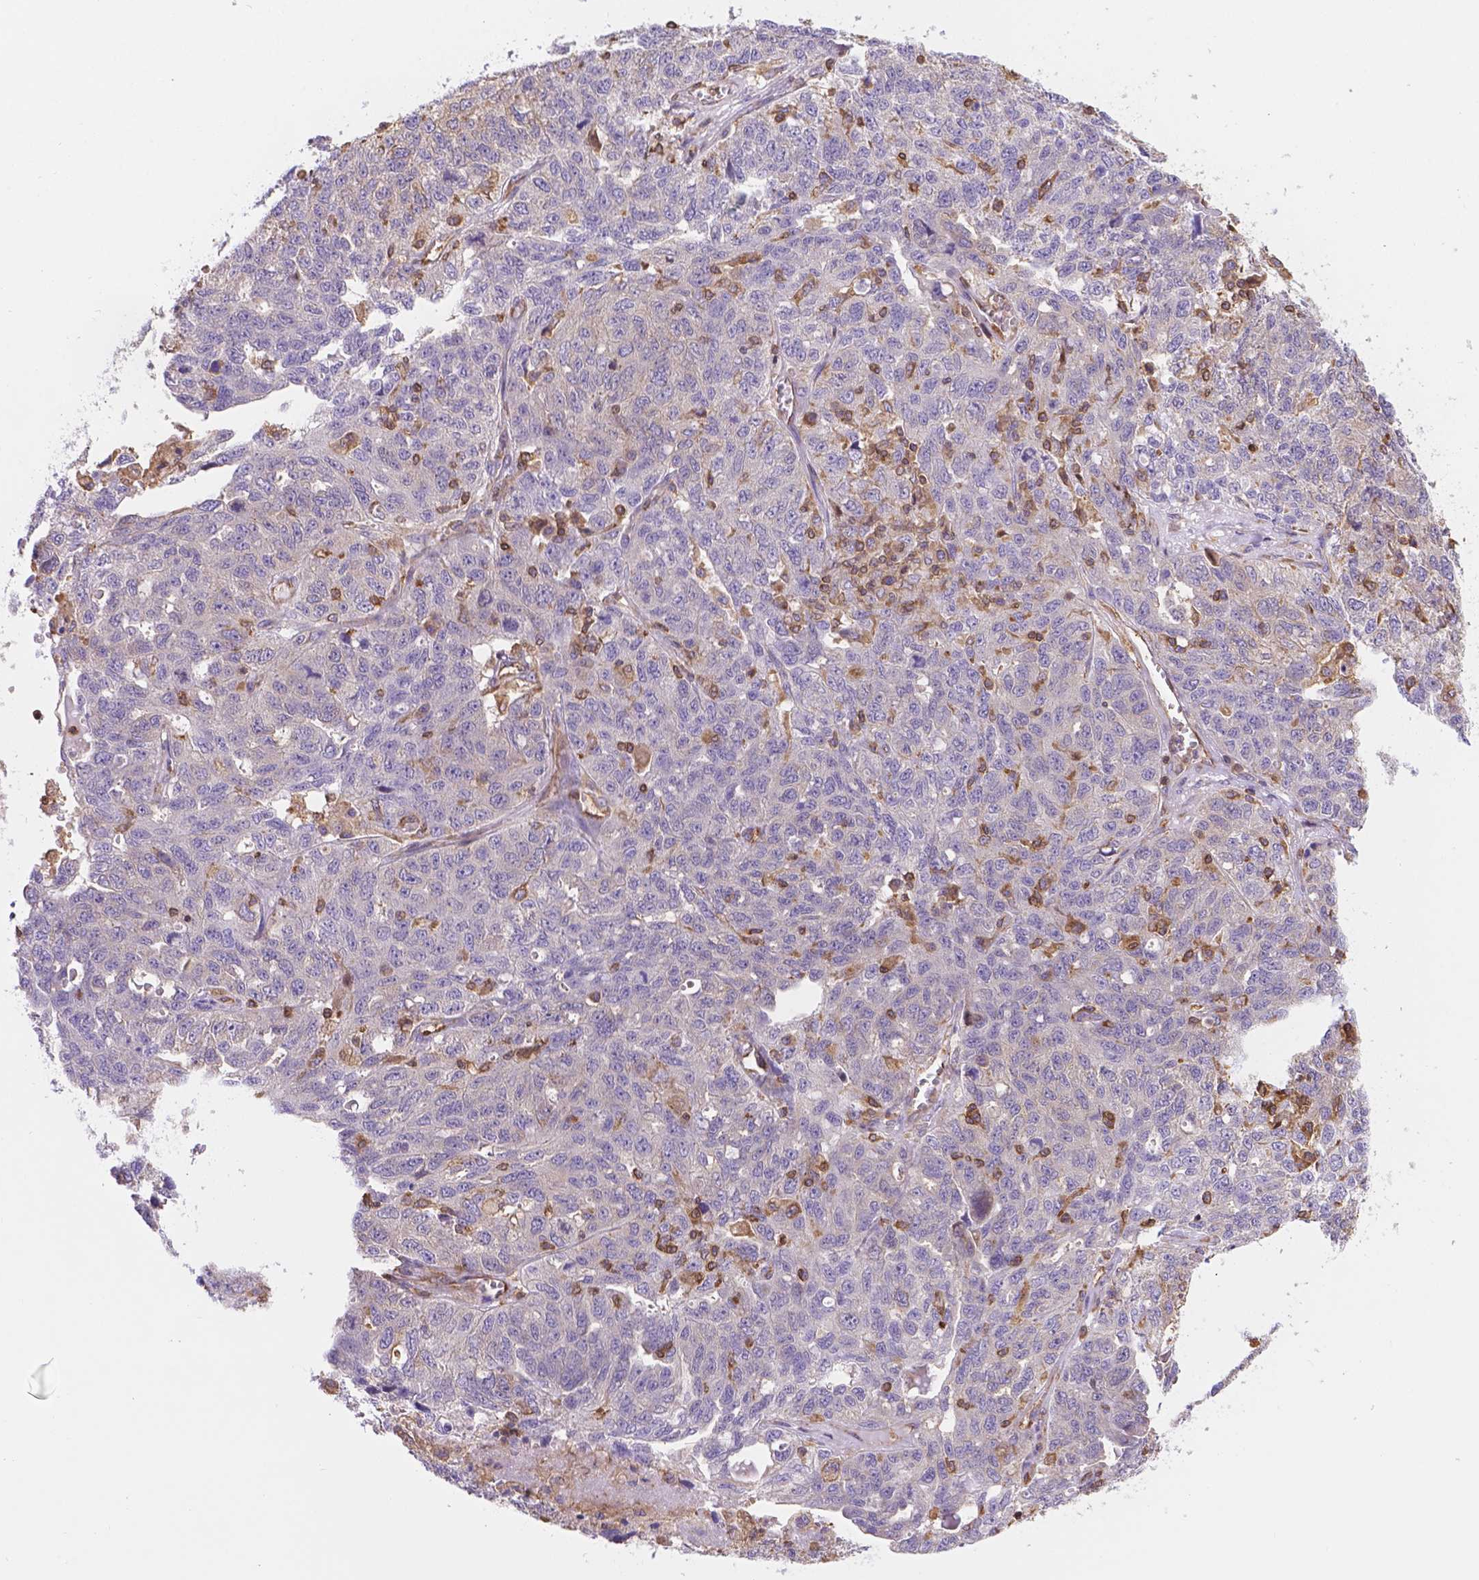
{"staining": {"intensity": "negative", "quantity": "none", "location": "none"}, "tissue": "ovarian cancer", "cell_type": "Tumor cells", "image_type": "cancer", "snomed": [{"axis": "morphology", "description": "Cystadenocarcinoma, serous, NOS"}, {"axis": "topography", "description": "Ovary"}], "caption": "This is an IHC image of ovarian serous cystadenocarcinoma. There is no expression in tumor cells.", "gene": "DMWD", "patient": {"sex": "female", "age": 71}}